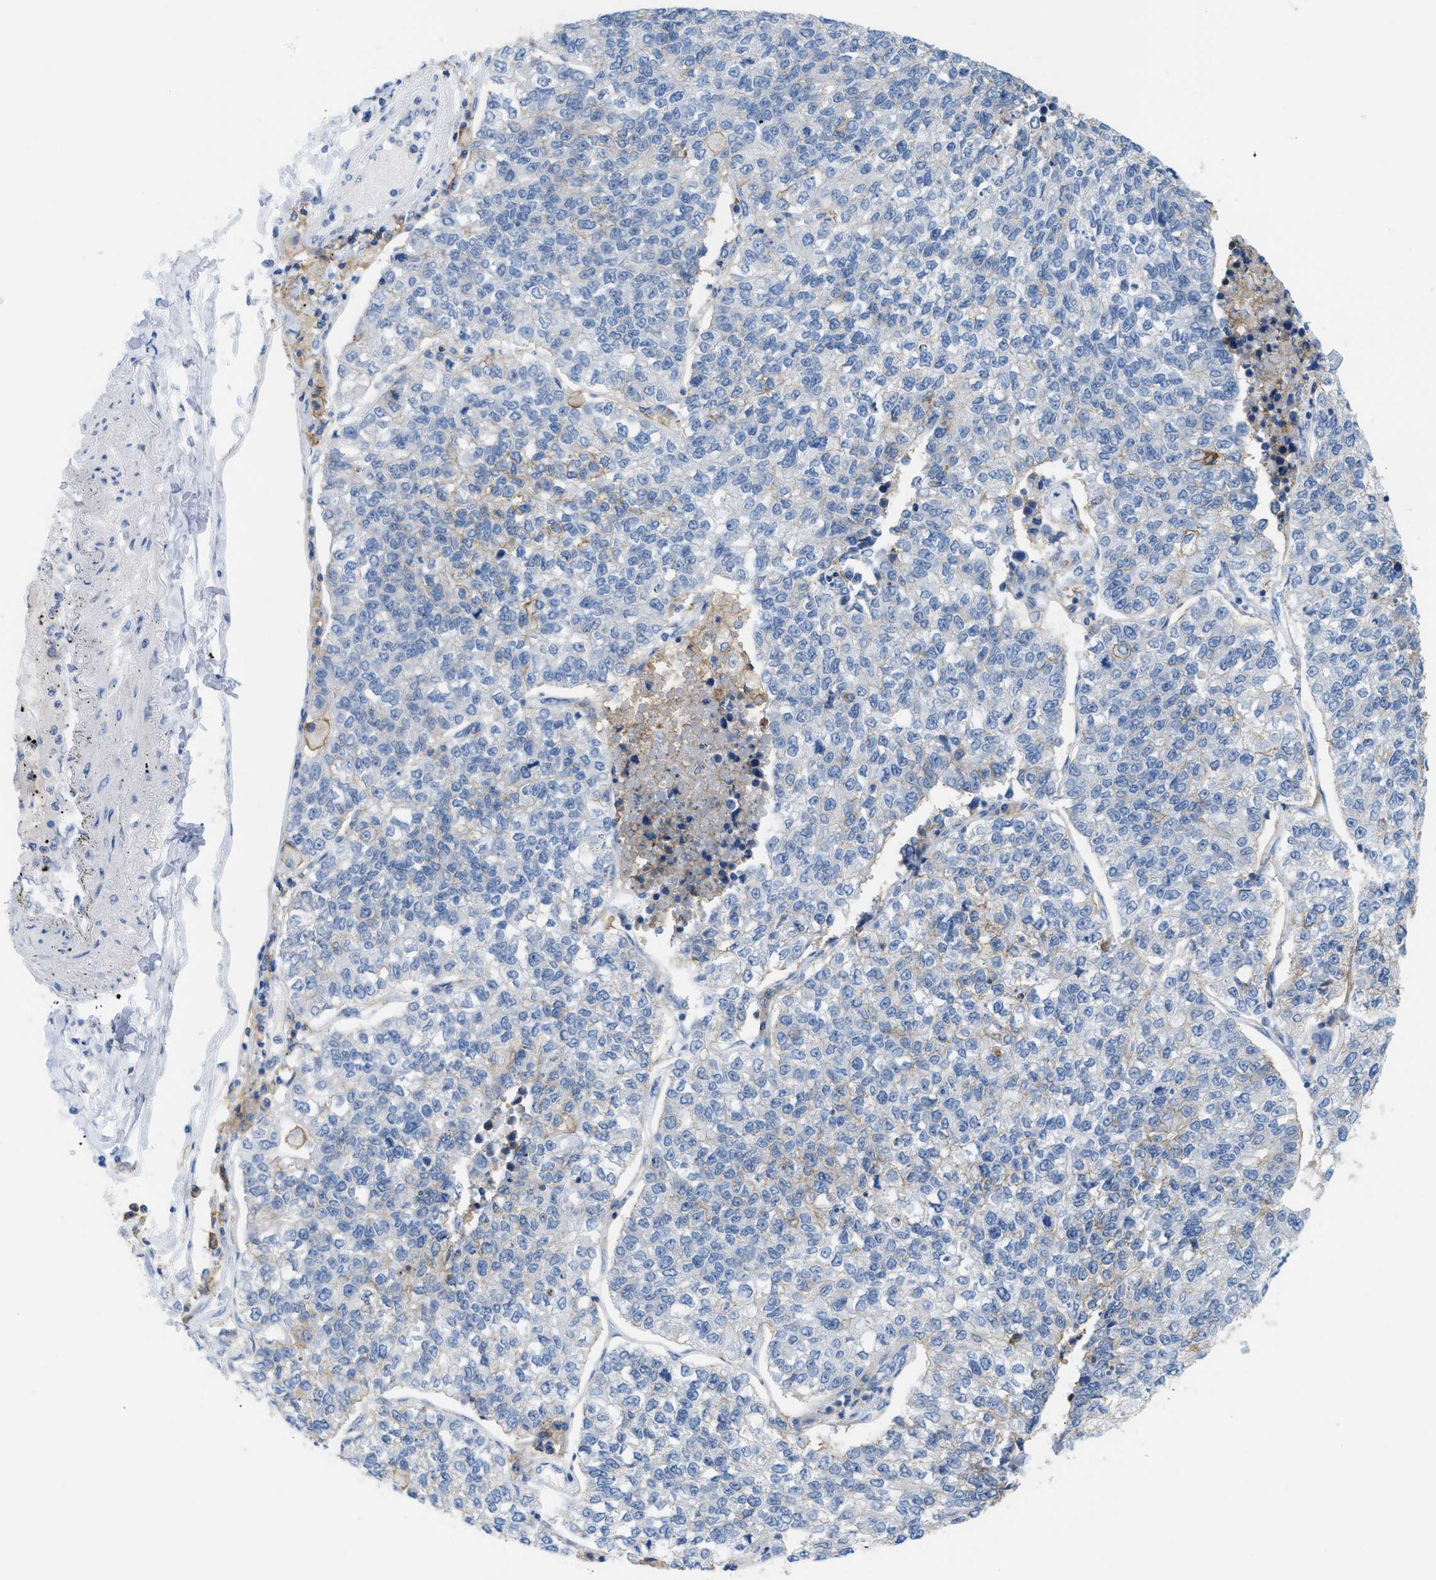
{"staining": {"intensity": "negative", "quantity": "none", "location": "none"}, "tissue": "lung cancer", "cell_type": "Tumor cells", "image_type": "cancer", "snomed": [{"axis": "morphology", "description": "Adenocarcinoma, NOS"}, {"axis": "topography", "description": "Lung"}], "caption": "Histopathology image shows no significant protein positivity in tumor cells of lung cancer (adenocarcinoma). (Brightfield microscopy of DAB immunohistochemistry at high magnification).", "gene": "SLC3A2", "patient": {"sex": "male", "age": 49}}